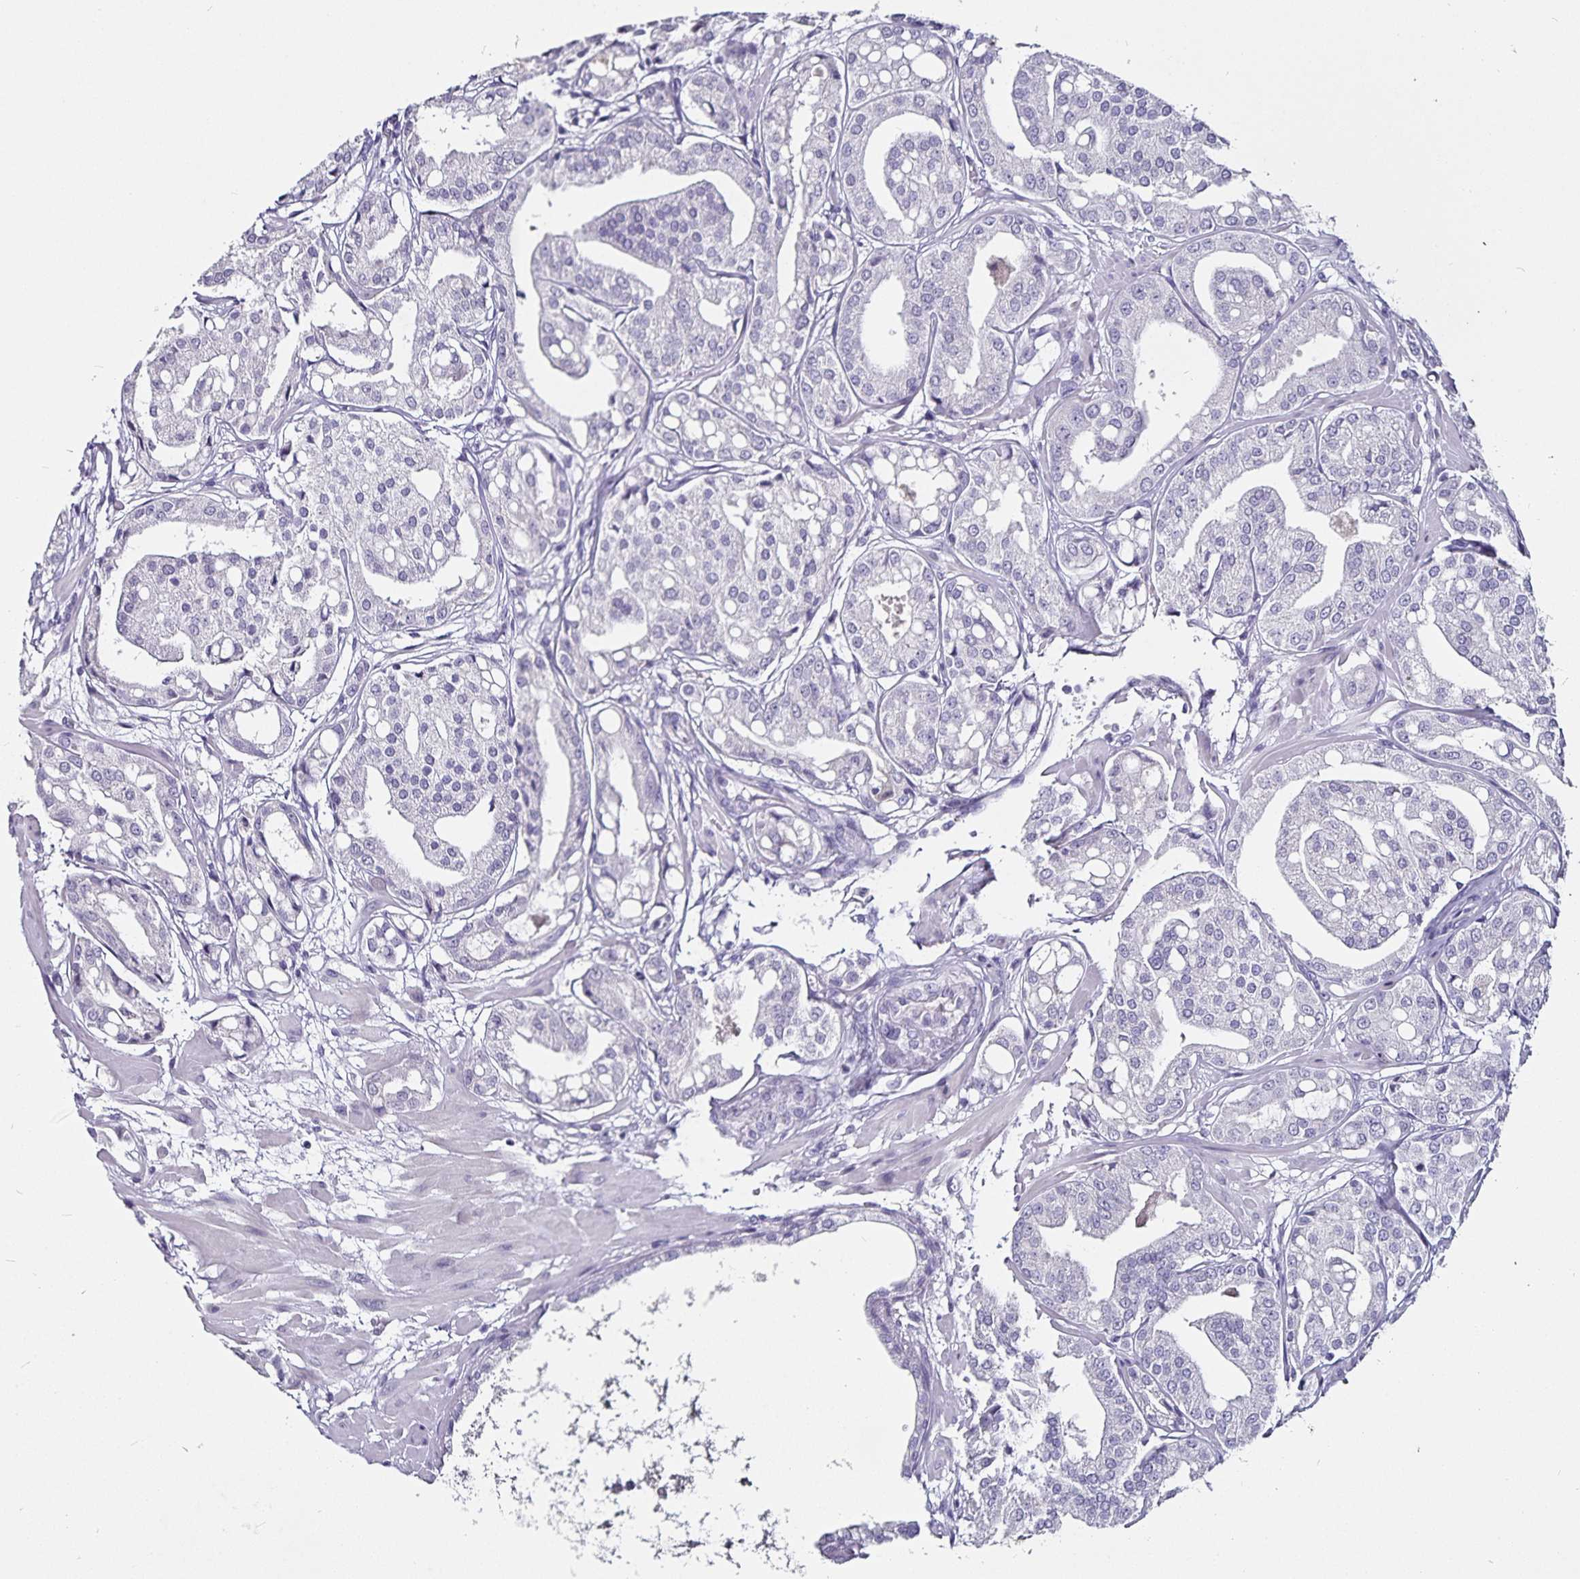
{"staining": {"intensity": "negative", "quantity": "none", "location": "none"}, "tissue": "renal cancer", "cell_type": "Tumor cells", "image_type": "cancer", "snomed": [{"axis": "morphology", "description": "Adenocarcinoma, NOS"}, {"axis": "topography", "description": "Urinary bladder"}], "caption": "A photomicrograph of human adenocarcinoma (renal) is negative for staining in tumor cells. (DAB (3,3'-diaminobenzidine) IHC with hematoxylin counter stain).", "gene": "CA12", "patient": {"sex": "male", "age": 61}}